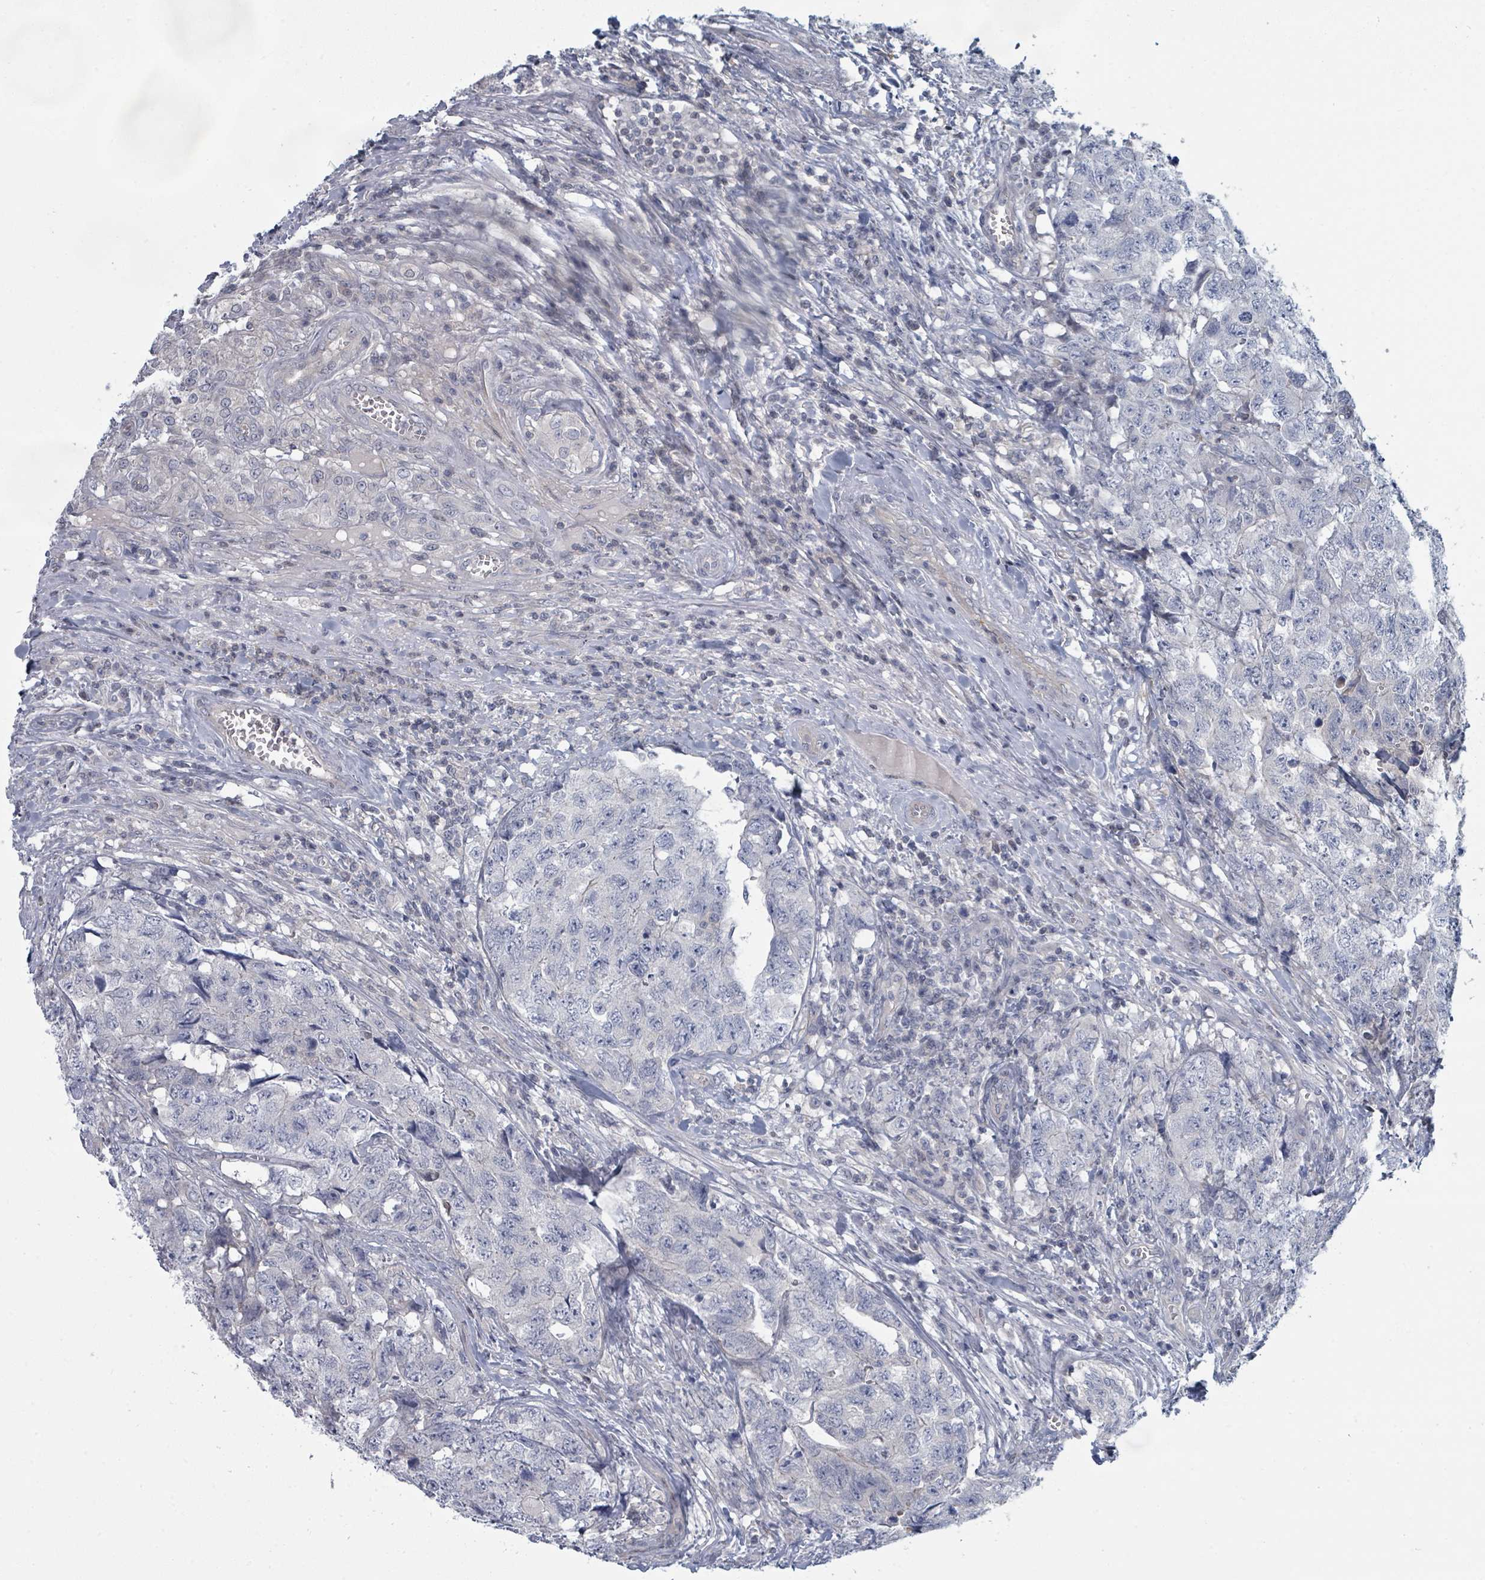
{"staining": {"intensity": "negative", "quantity": "none", "location": "none"}, "tissue": "testis cancer", "cell_type": "Tumor cells", "image_type": "cancer", "snomed": [{"axis": "morphology", "description": "Carcinoma, Embryonal, NOS"}, {"axis": "topography", "description": "Testis"}], "caption": "Testis cancer stained for a protein using immunohistochemistry demonstrates no staining tumor cells.", "gene": "SLC25A45", "patient": {"sex": "male", "age": 31}}